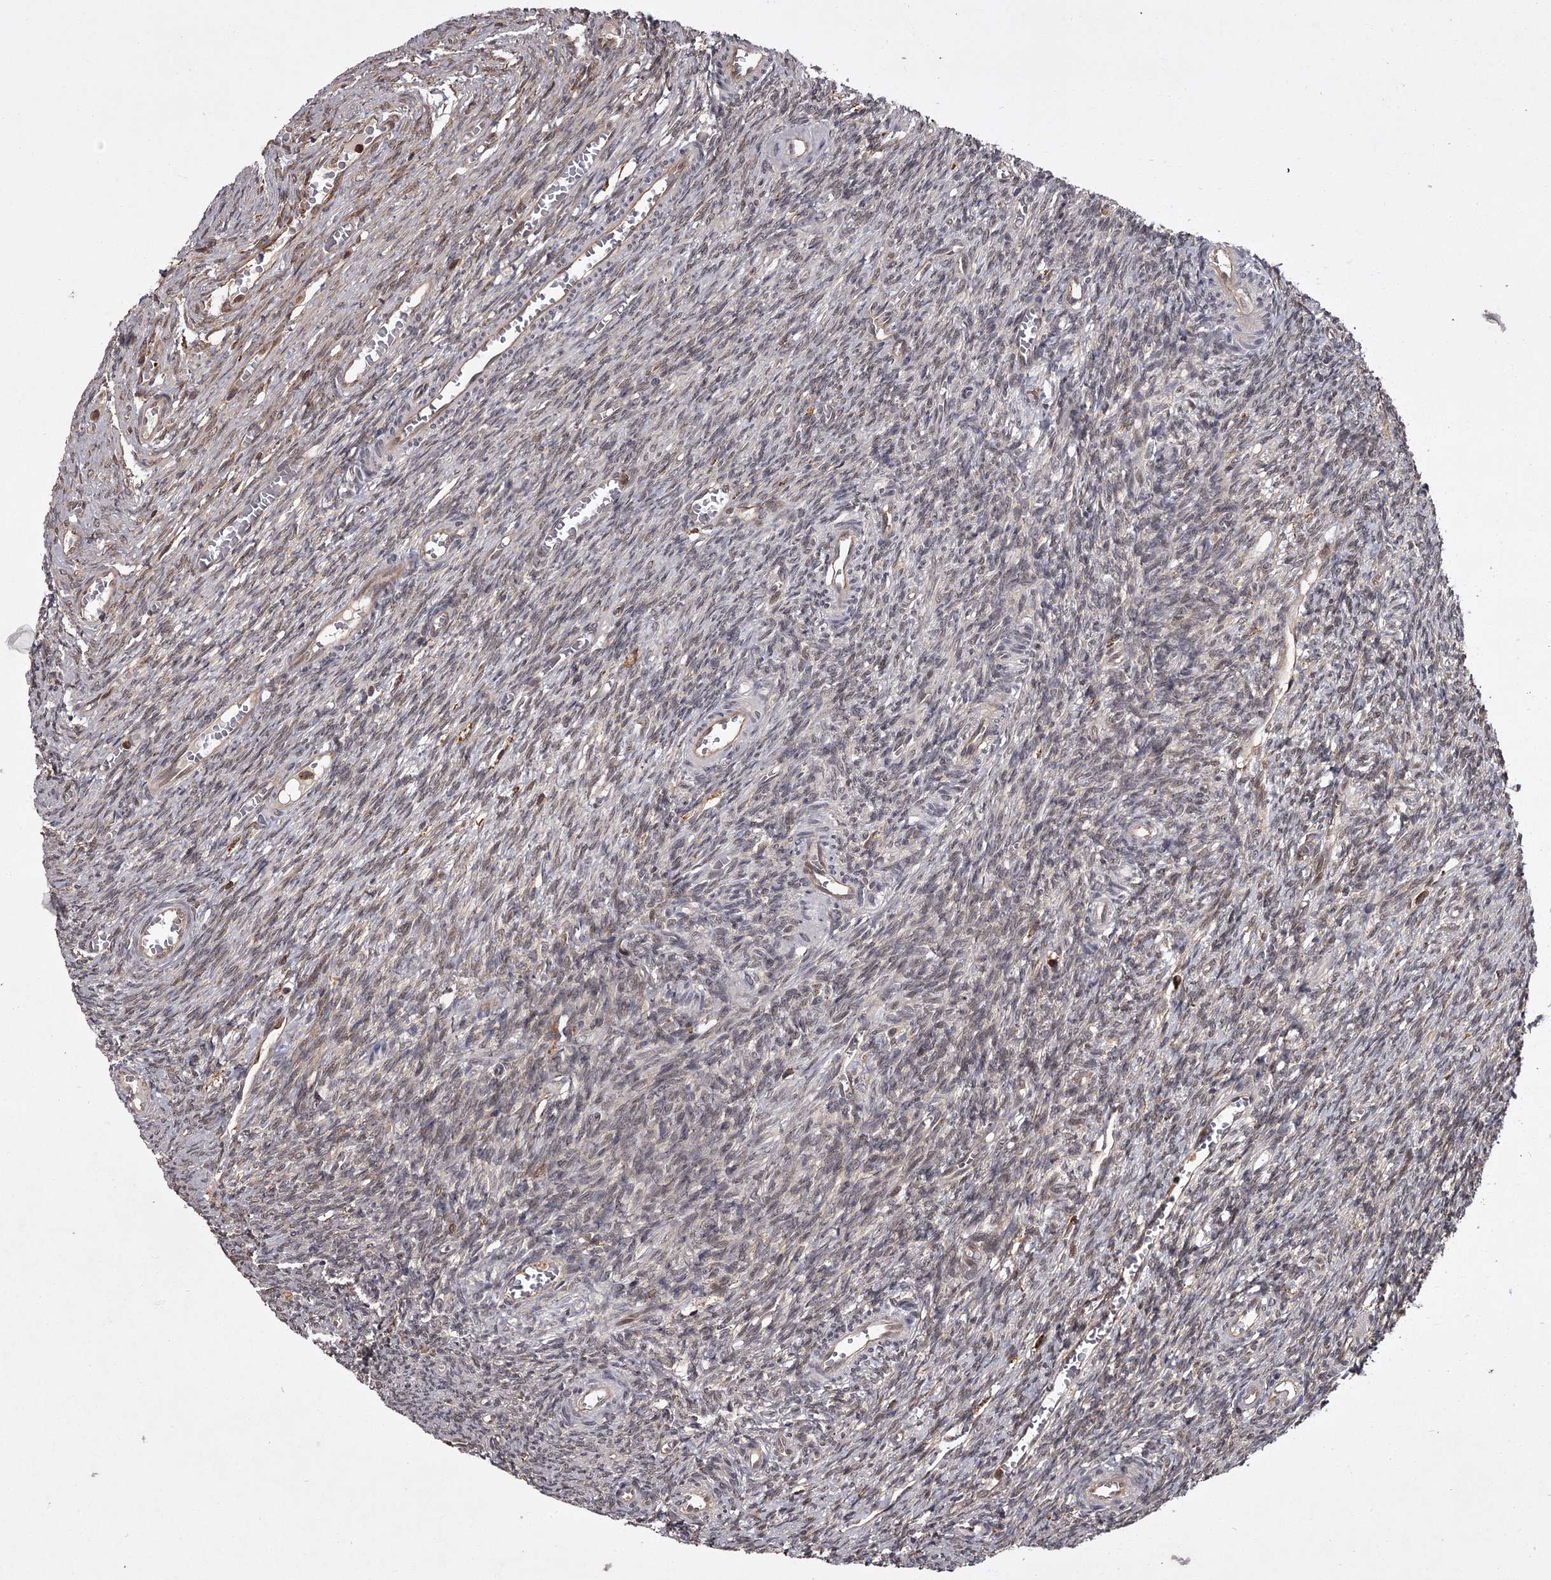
{"staining": {"intensity": "negative", "quantity": "none", "location": "none"}, "tissue": "ovary", "cell_type": "Ovarian stroma cells", "image_type": "normal", "snomed": [{"axis": "morphology", "description": "Normal tissue, NOS"}, {"axis": "topography", "description": "Ovary"}], "caption": "Immunohistochemistry (IHC) of benign human ovary demonstrates no expression in ovarian stroma cells.", "gene": "TBC1D23", "patient": {"sex": "female", "age": 27}}